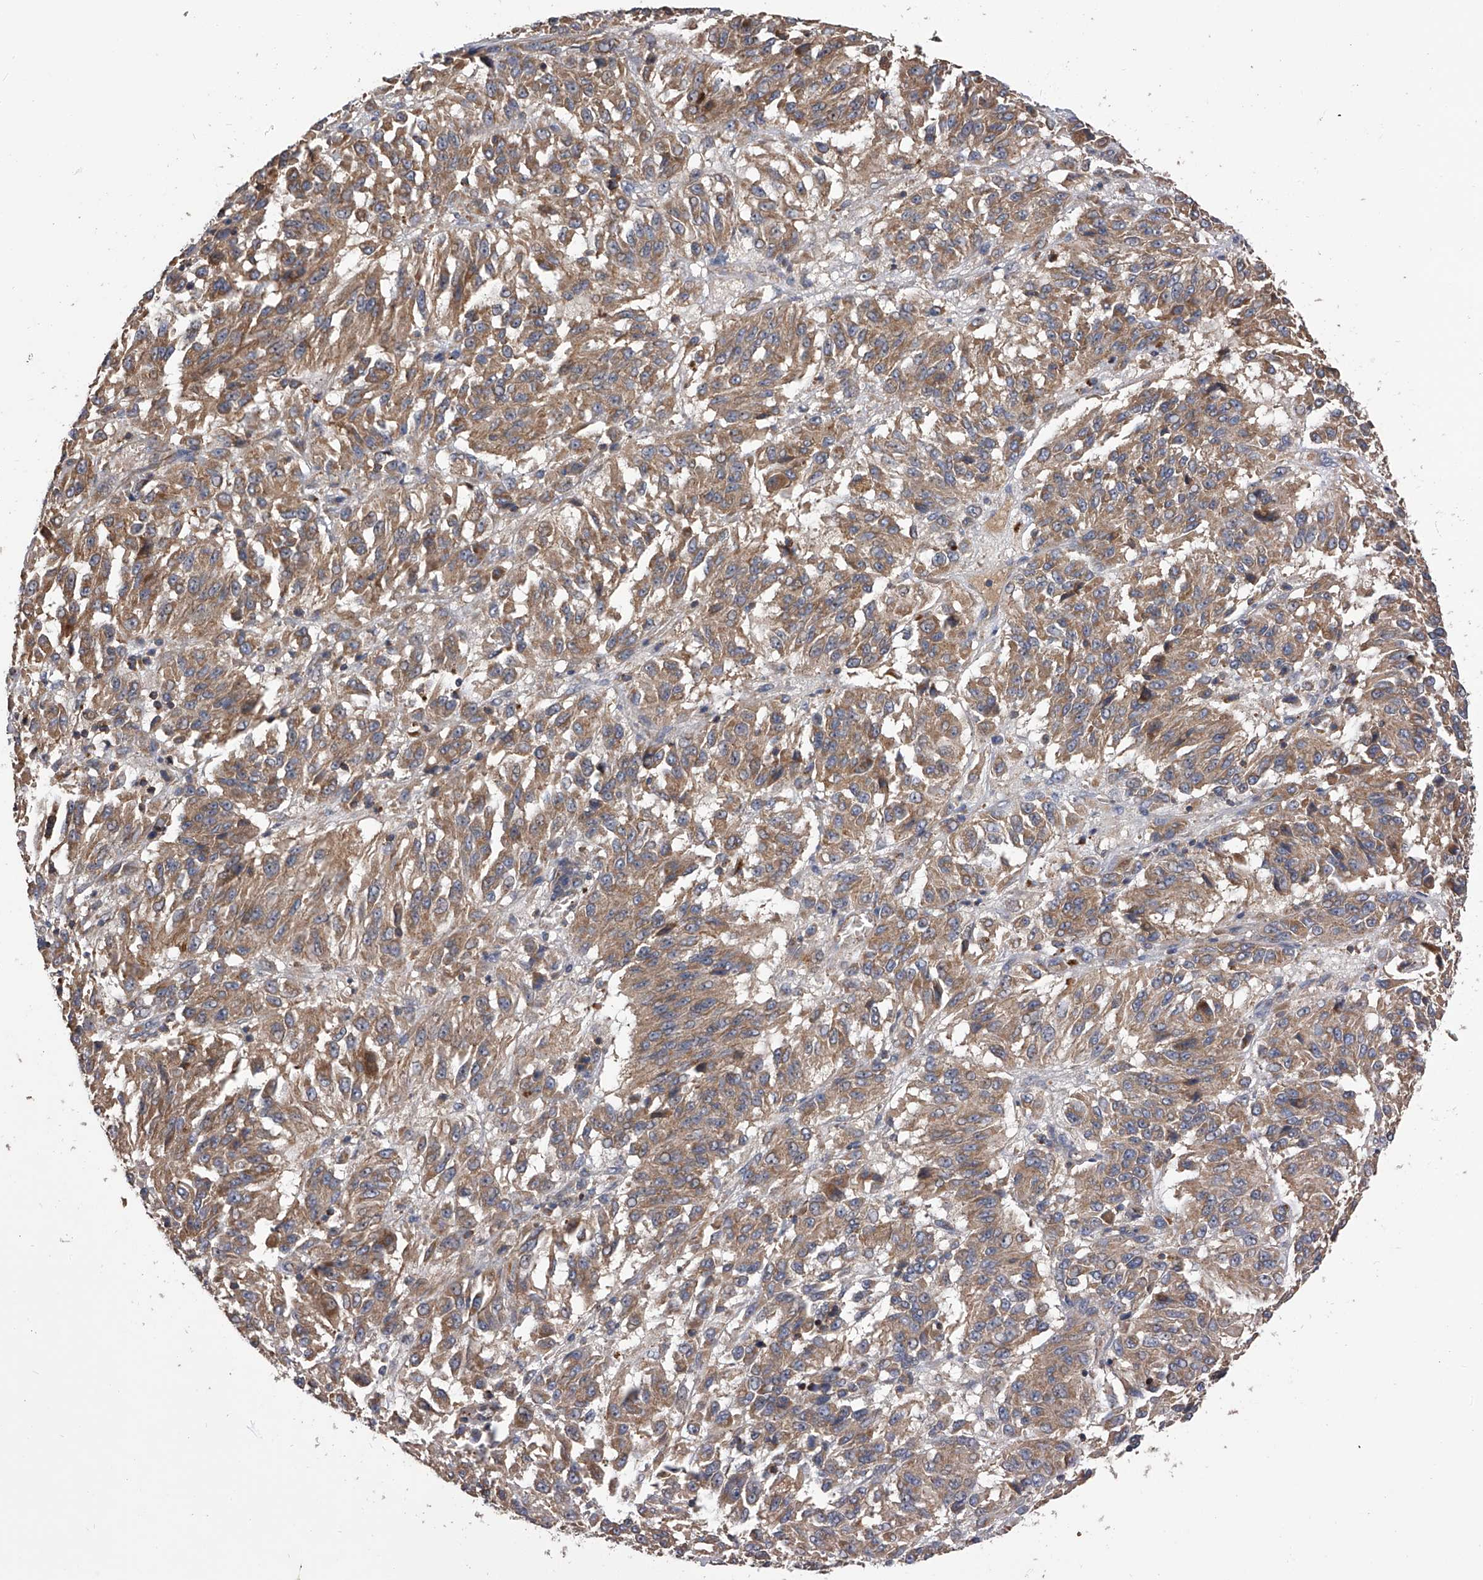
{"staining": {"intensity": "moderate", "quantity": ">75%", "location": "cytoplasmic/membranous"}, "tissue": "melanoma", "cell_type": "Tumor cells", "image_type": "cancer", "snomed": [{"axis": "morphology", "description": "Malignant melanoma, Metastatic site"}, {"axis": "topography", "description": "Lung"}], "caption": "Protein staining by IHC reveals moderate cytoplasmic/membranous staining in approximately >75% of tumor cells in melanoma.", "gene": "CUL7", "patient": {"sex": "male", "age": 64}}